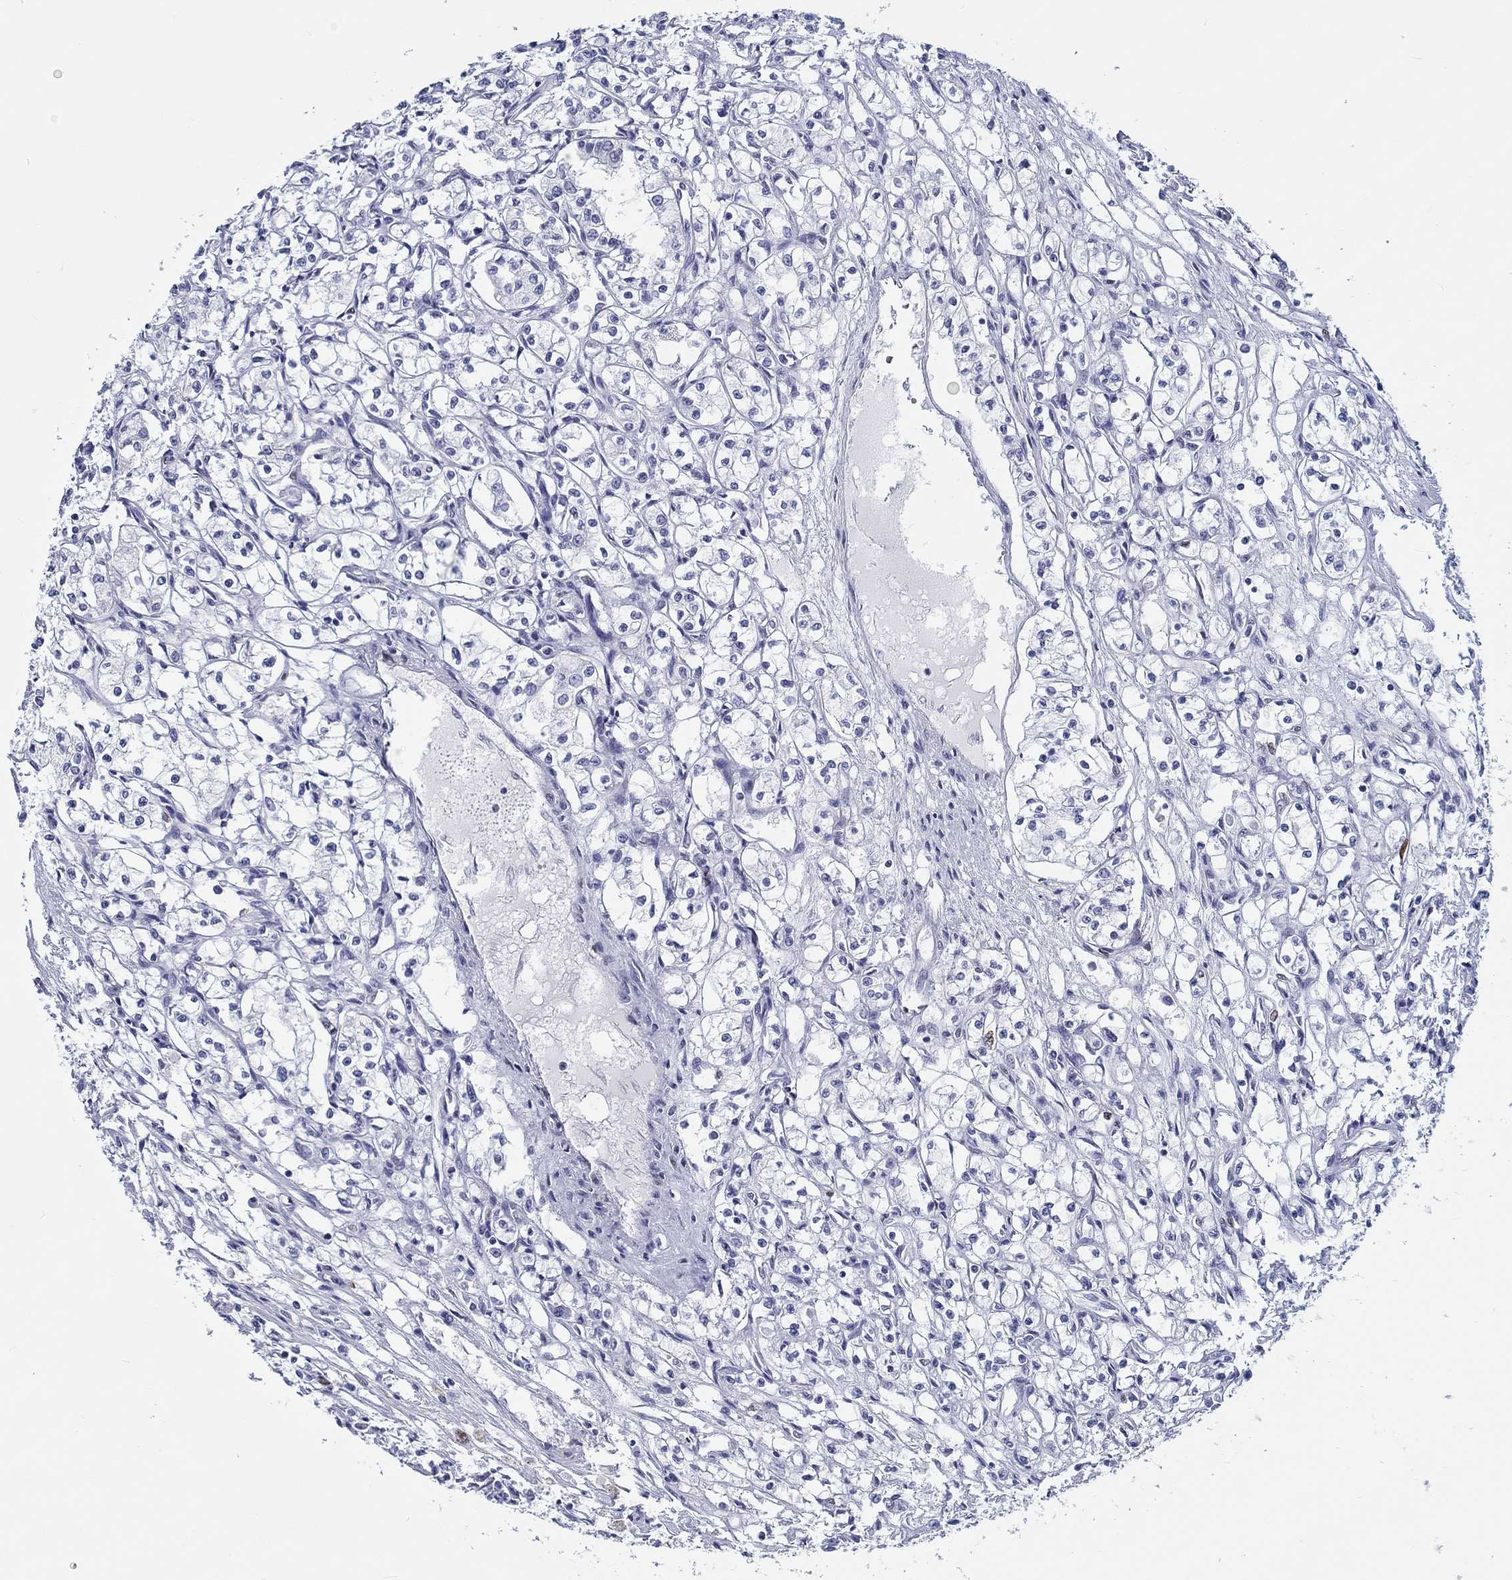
{"staining": {"intensity": "negative", "quantity": "none", "location": "none"}, "tissue": "renal cancer", "cell_type": "Tumor cells", "image_type": "cancer", "snomed": [{"axis": "morphology", "description": "Adenocarcinoma, NOS"}, {"axis": "topography", "description": "Kidney"}], "caption": "Histopathology image shows no protein positivity in tumor cells of renal adenocarcinoma tissue.", "gene": "H1-1", "patient": {"sex": "male", "age": 56}}